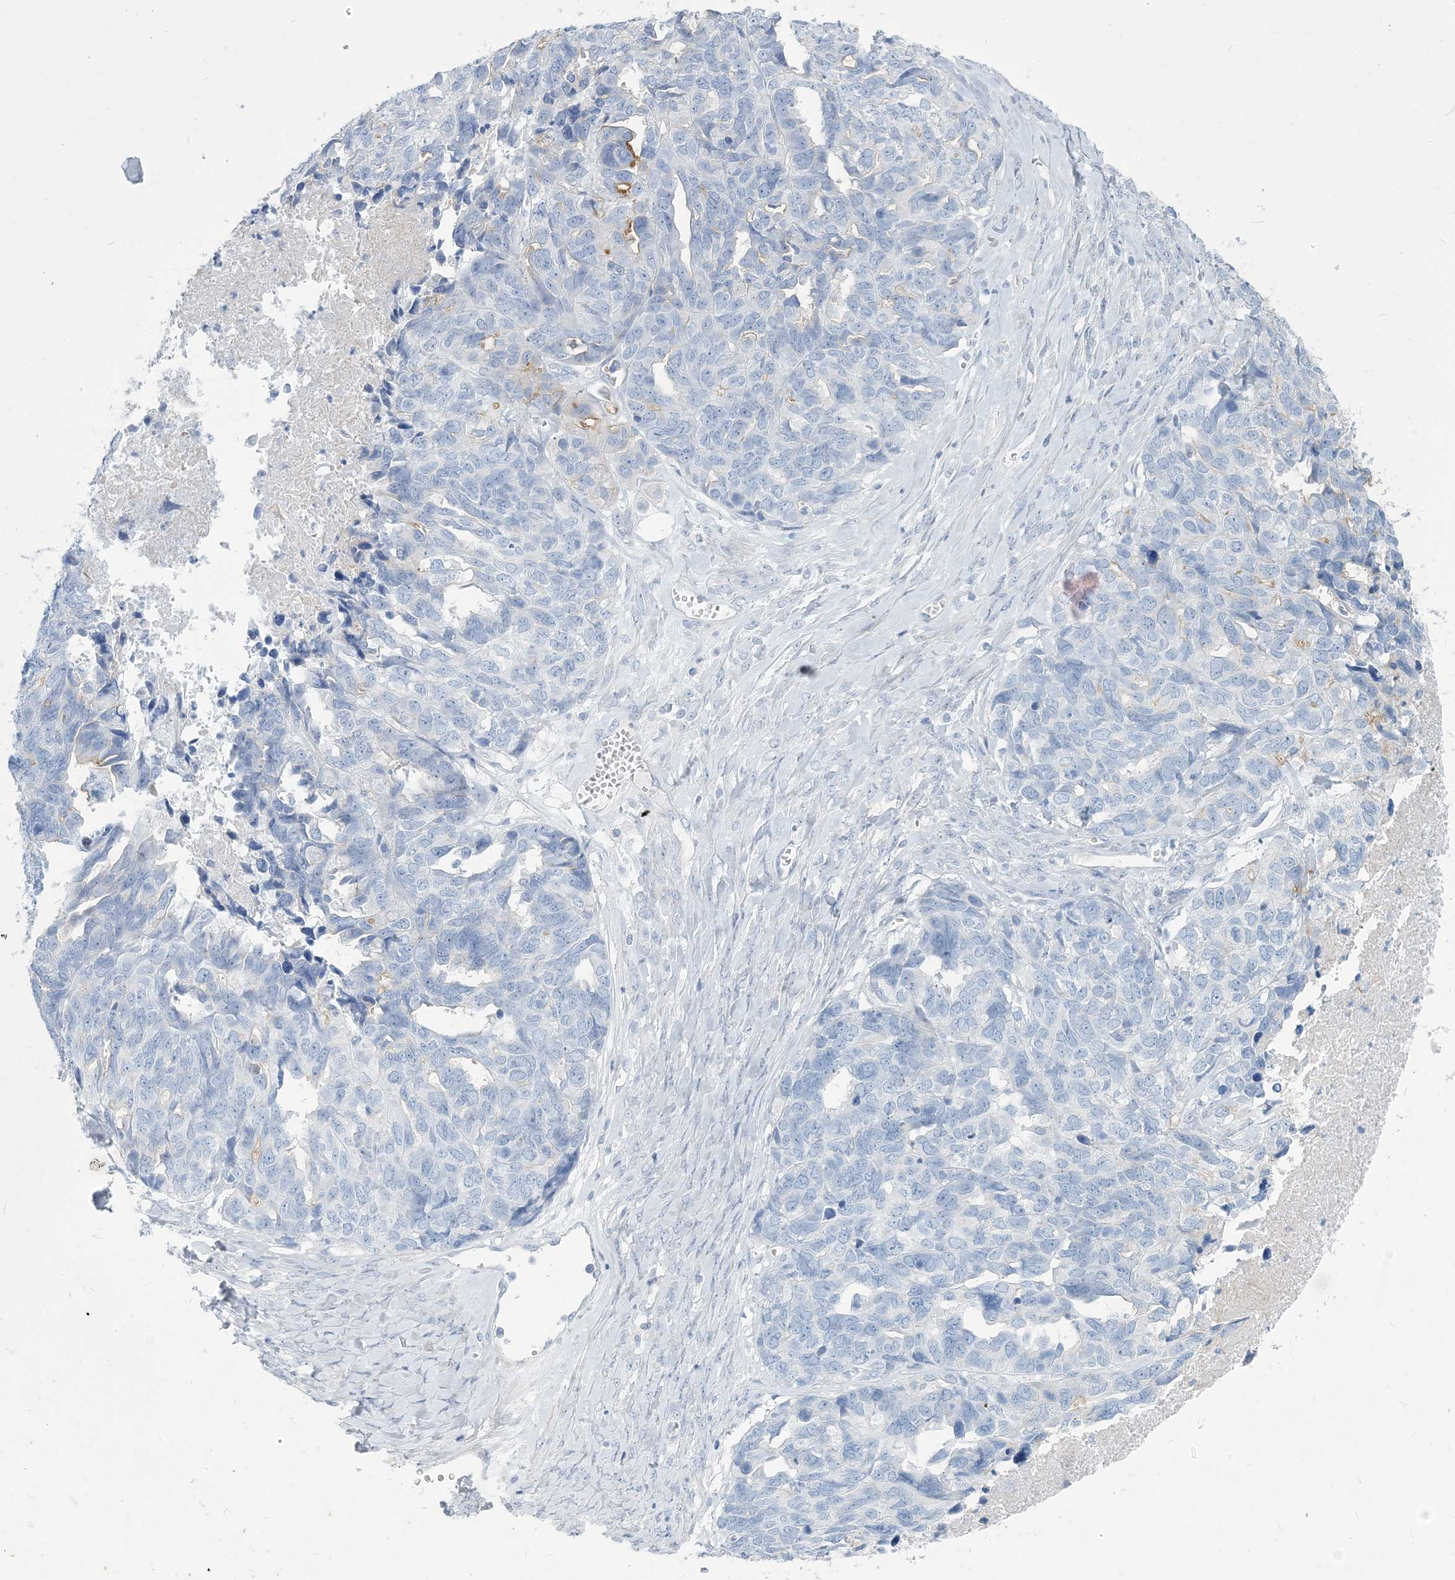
{"staining": {"intensity": "moderate", "quantity": "<25%", "location": "cytoplasmic/membranous"}, "tissue": "ovarian cancer", "cell_type": "Tumor cells", "image_type": "cancer", "snomed": [{"axis": "morphology", "description": "Cystadenocarcinoma, serous, NOS"}, {"axis": "topography", "description": "Ovary"}], "caption": "Ovarian cancer stained for a protein shows moderate cytoplasmic/membranous positivity in tumor cells.", "gene": "MOXD1", "patient": {"sex": "female", "age": 79}}